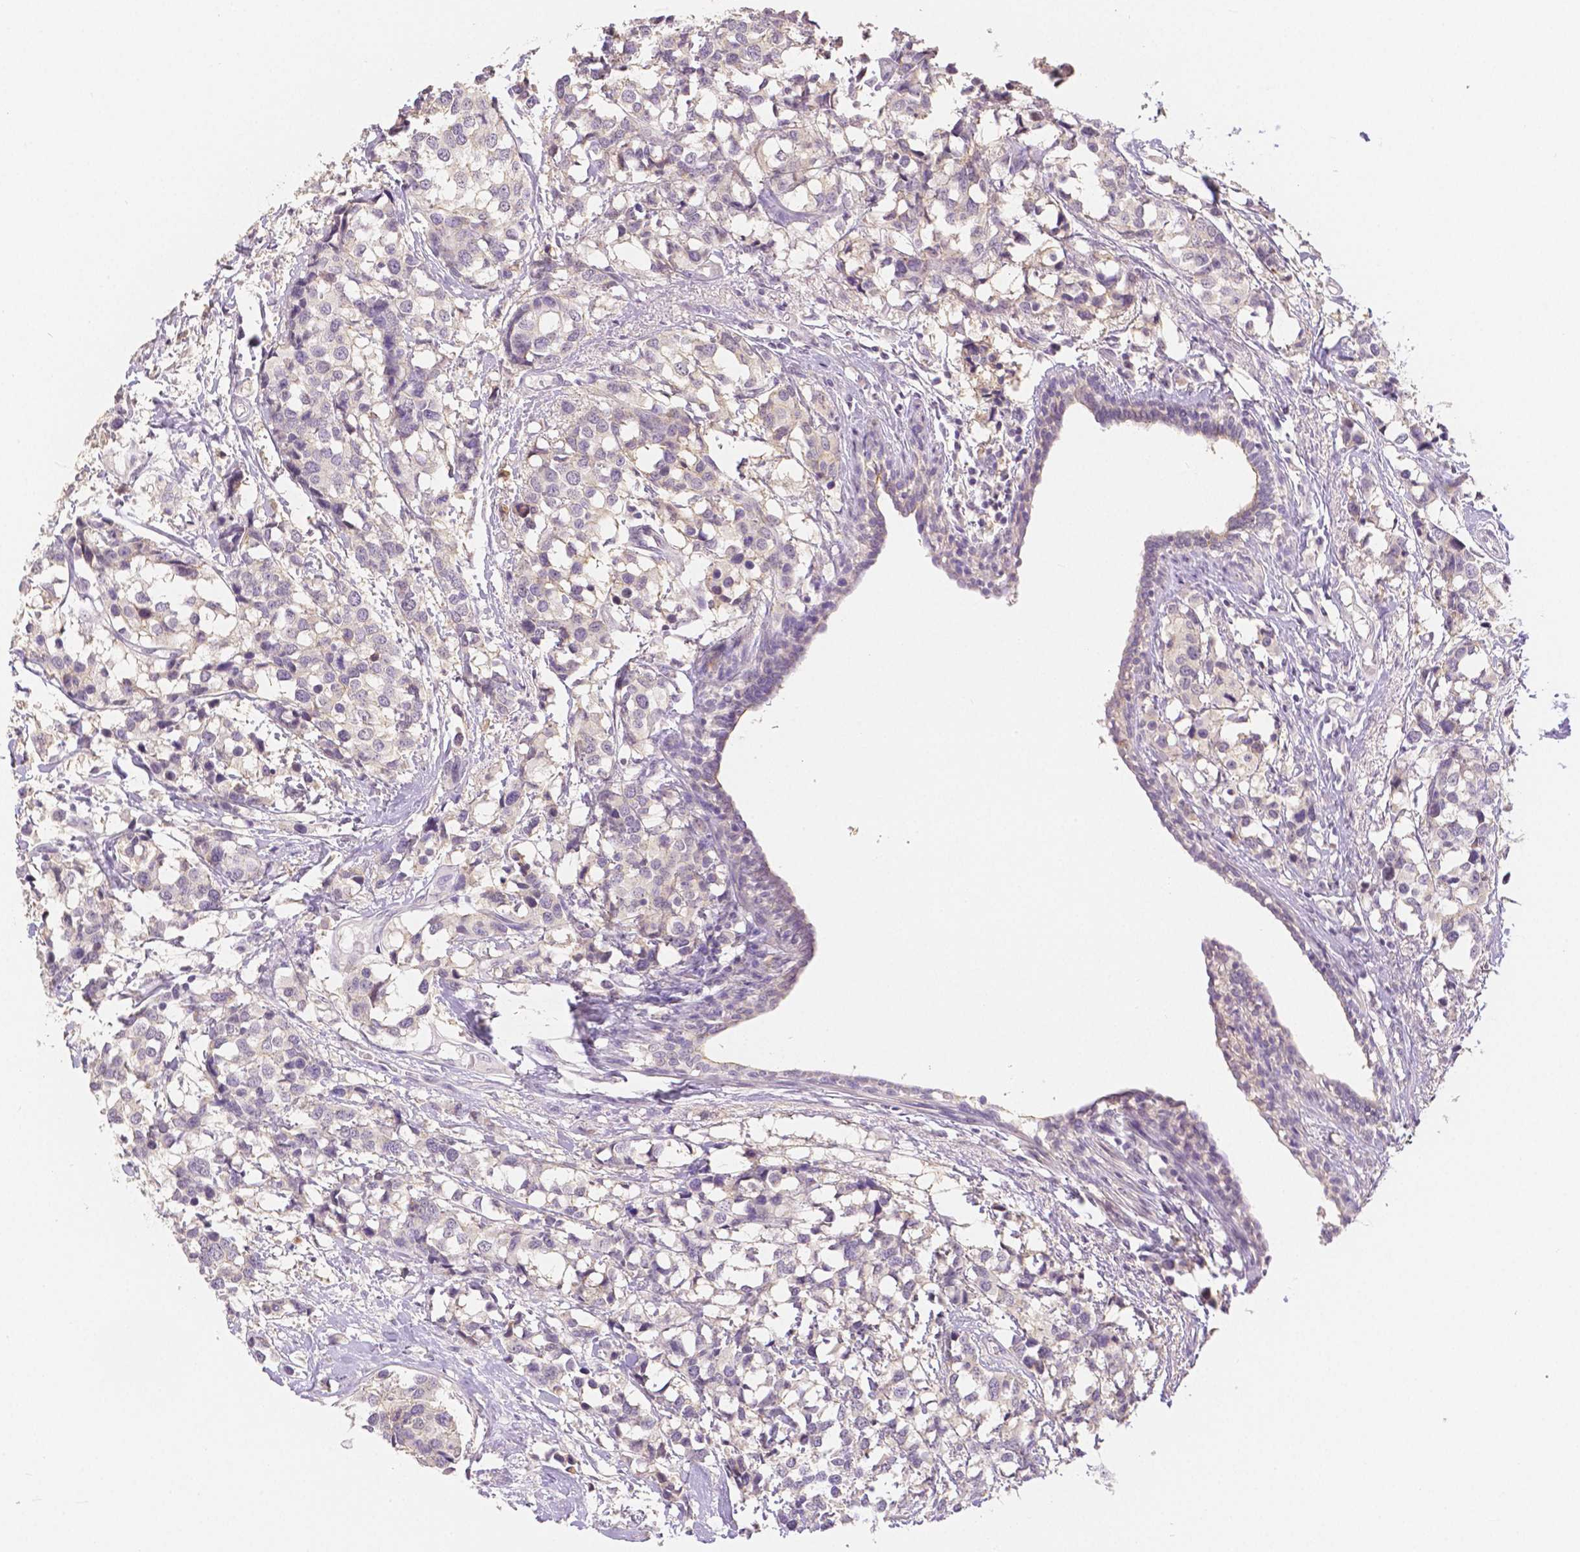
{"staining": {"intensity": "negative", "quantity": "none", "location": "none"}, "tissue": "breast cancer", "cell_type": "Tumor cells", "image_type": "cancer", "snomed": [{"axis": "morphology", "description": "Lobular carcinoma"}, {"axis": "topography", "description": "Breast"}], "caption": "A micrograph of breast cancer stained for a protein shows no brown staining in tumor cells. (DAB (3,3'-diaminobenzidine) immunohistochemistry visualized using brightfield microscopy, high magnification).", "gene": "OCLN", "patient": {"sex": "female", "age": 59}}